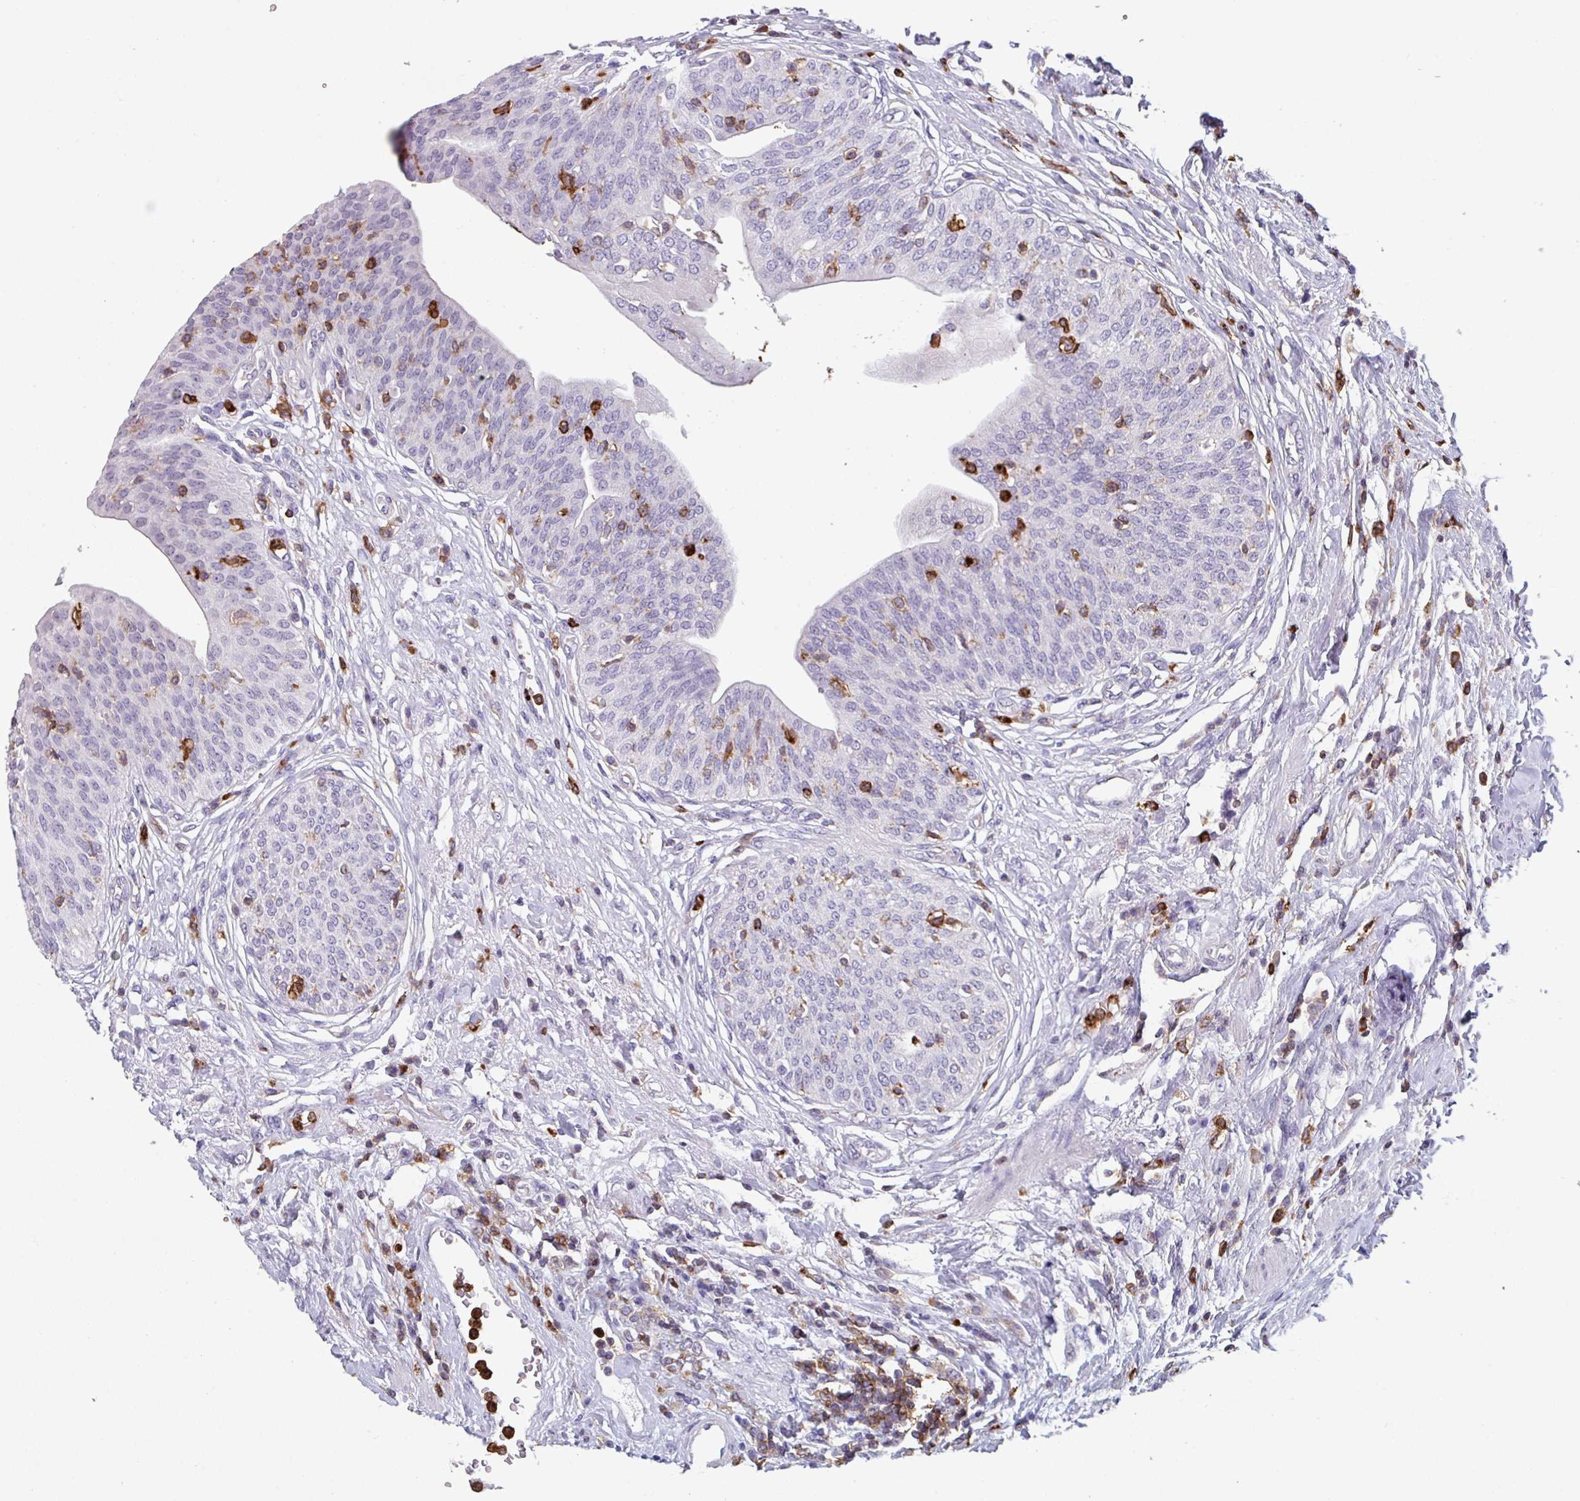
{"staining": {"intensity": "negative", "quantity": "none", "location": "none"}, "tissue": "urothelial cancer", "cell_type": "Tumor cells", "image_type": "cancer", "snomed": [{"axis": "morphology", "description": "Urothelial carcinoma, High grade"}, {"axis": "topography", "description": "Urinary bladder"}], "caption": "Immunohistochemistry (IHC) histopathology image of neoplastic tissue: urothelial cancer stained with DAB (3,3'-diaminobenzidine) exhibits no significant protein expression in tumor cells.", "gene": "EXOSC5", "patient": {"sex": "female", "age": 79}}